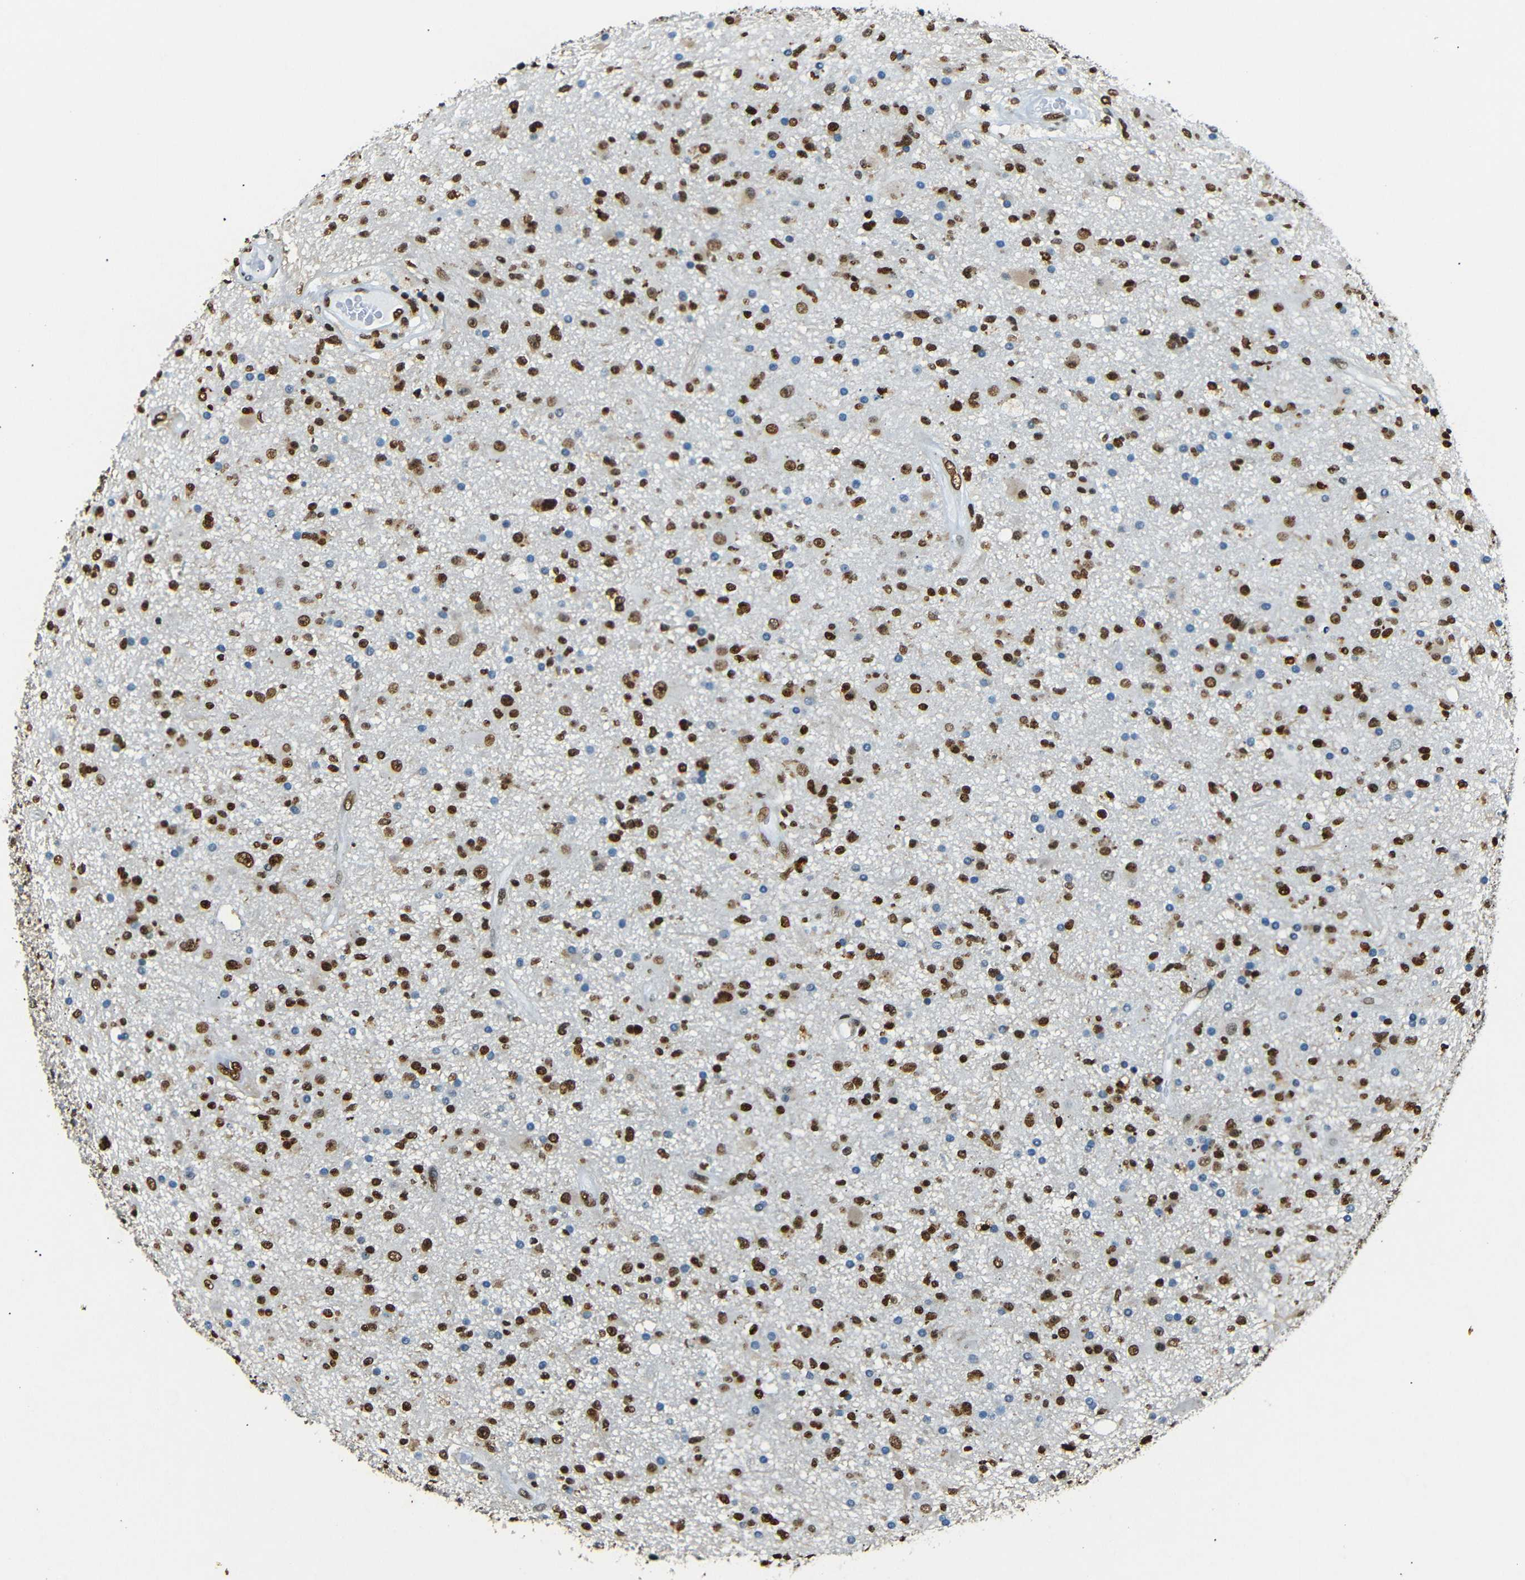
{"staining": {"intensity": "strong", "quantity": ">75%", "location": "nuclear"}, "tissue": "glioma", "cell_type": "Tumor cells", "image_type": "cancer", "snomed": [{"axis": "morphology", "description": "Glioma, malignant, High grade"}, {"axis": "topography", "description": "Brain"}], "caption": "Tumor cells exhibit high levels of strong nuclear staining in approximately >75% of cells in high-grade glioma (malignant).", "gene": "HMGN1", "patient": {"sex": "male", "age": 33}}